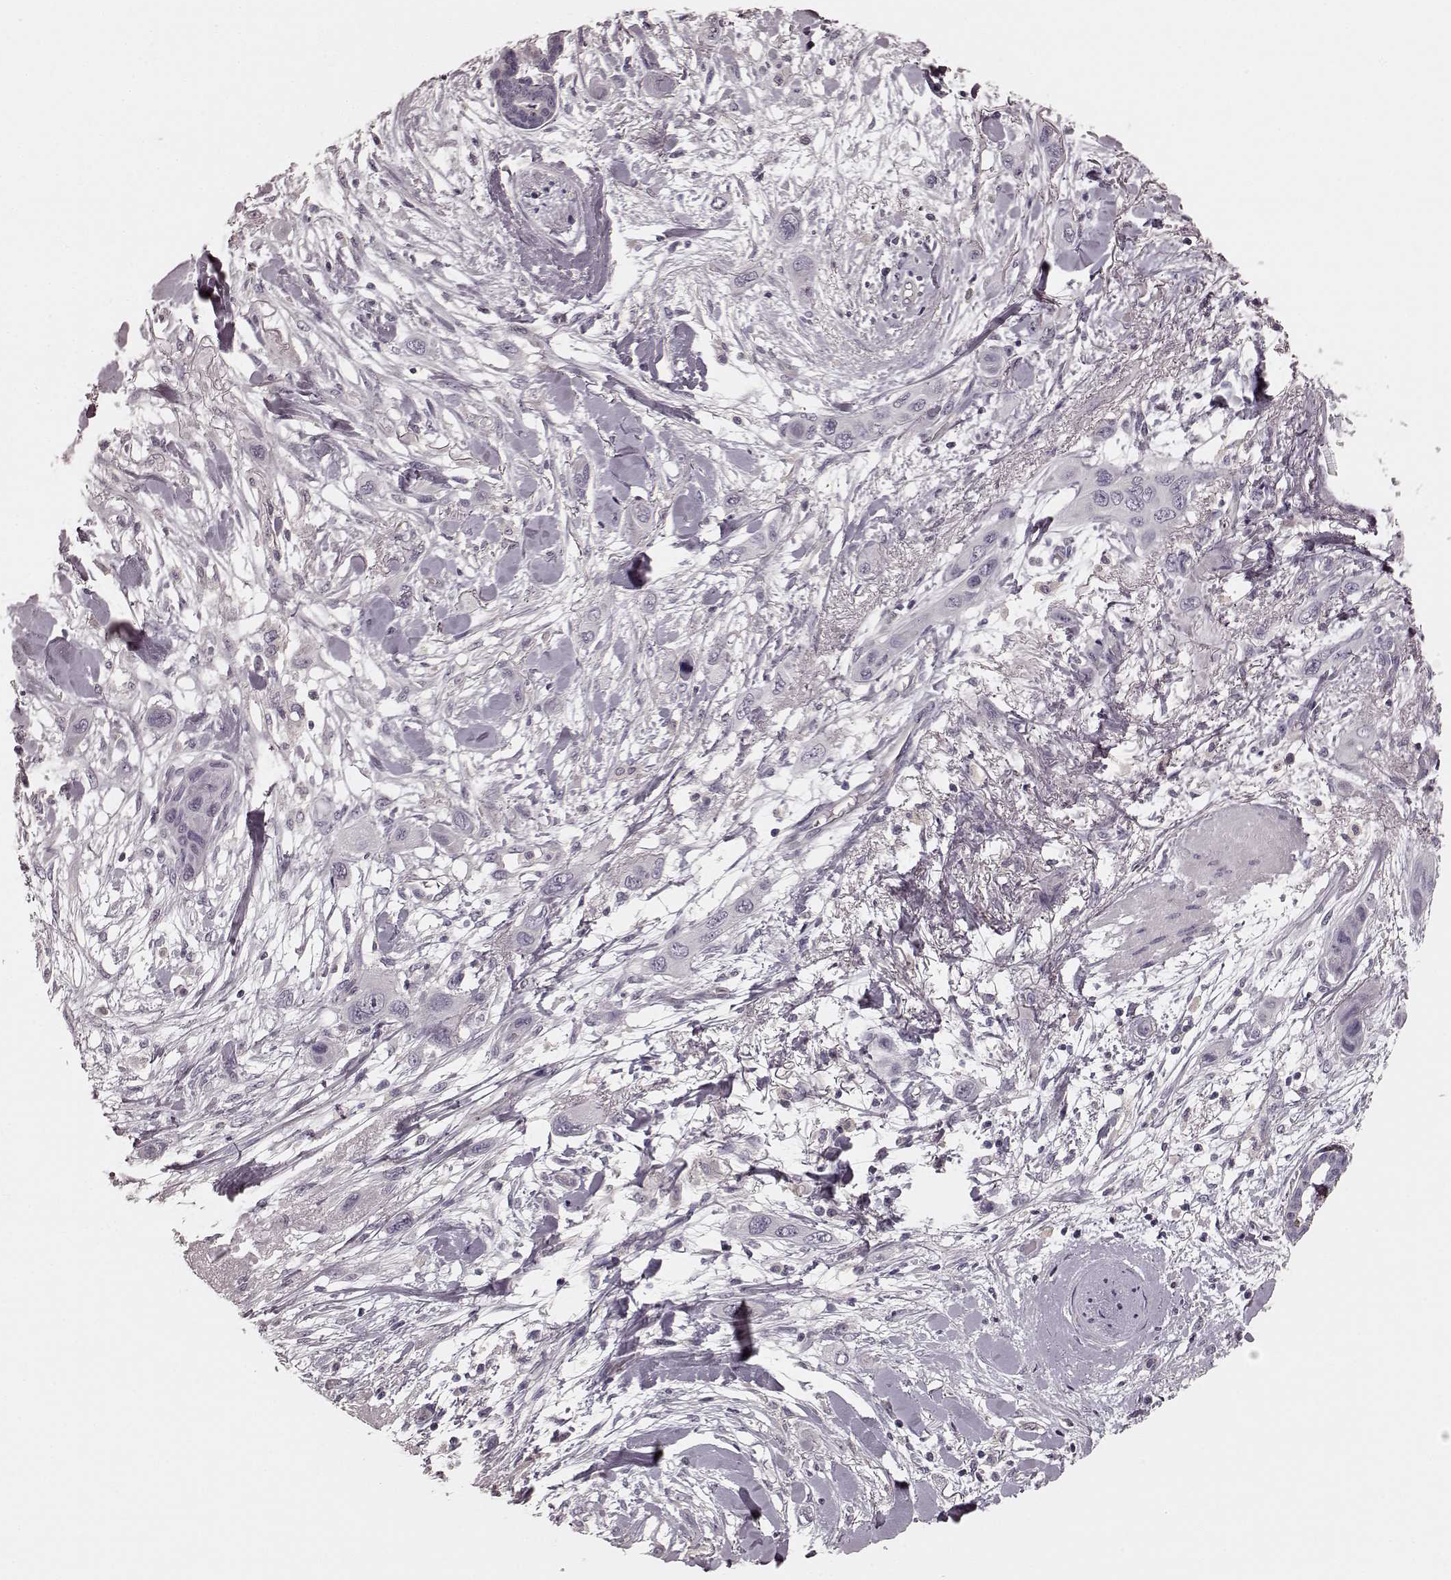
{"staining": {"intensity": "negative", "quantity": "none", "location": "none"}, "tissue": "skin cancer", "cell_type": "Tumor cells", "image_type": "cancer", "snomed": [{"axis": "morphology", "description": "Squamous cell carcinoma, NOS"}, {"axis": "topography", "description": "Skin"}], "caption": "A micrograph of human squamous cell carcinoma (skin) is negative for staining in tumor cells.", "gene": "PRKCE", "patient": {"sex": "male", "age": 79}}